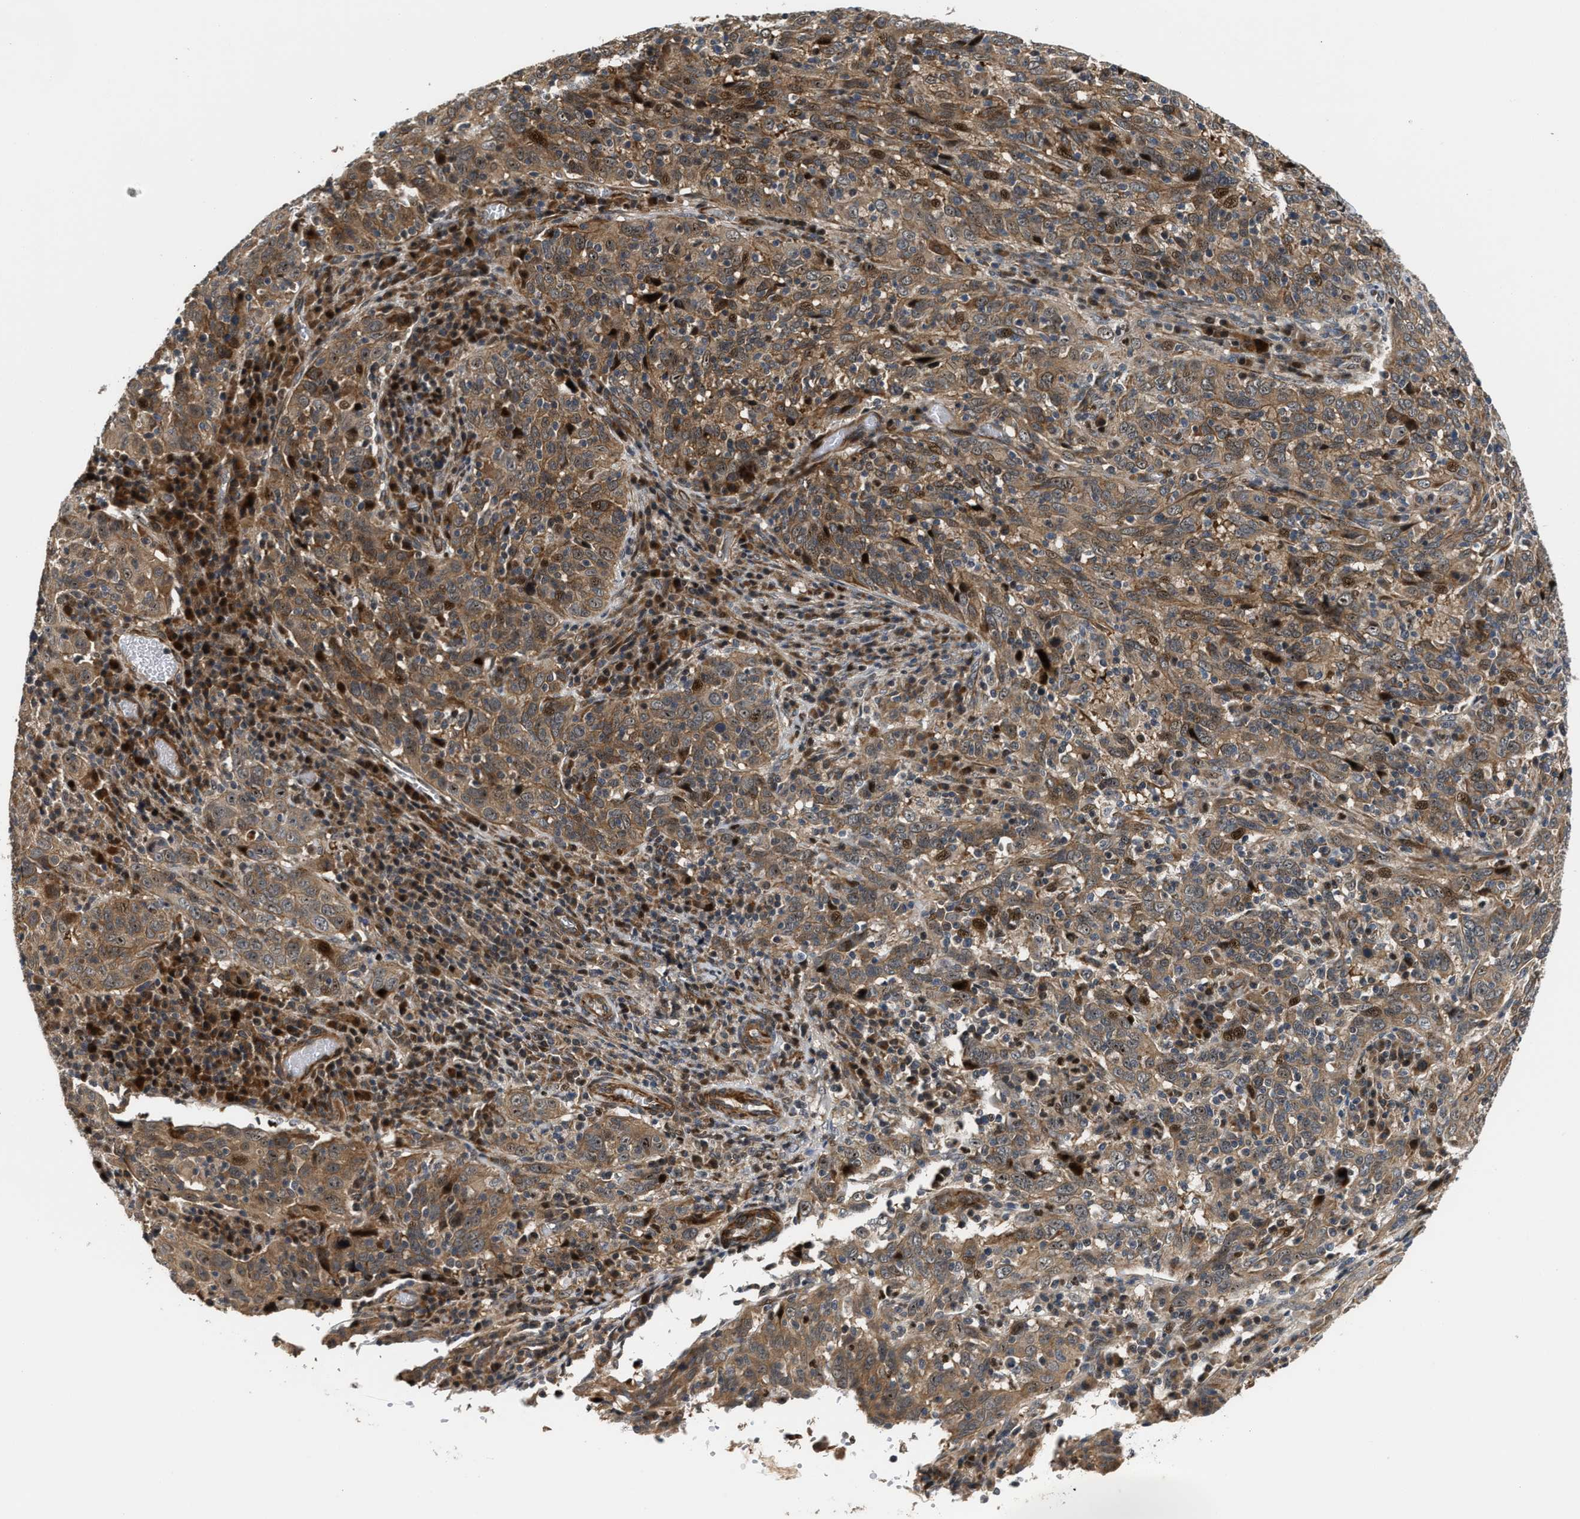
{"staining": {"intensity": "moderate", "quantity": ">75%", "location": "cytoplasmic/membranous"}, "tissue": "cervical cancer", "cell_type": "Tumor cells", "image_type": "cancer", "snomed": [{"axis": "morphology", "description": "Squamous cell carcinoma, NOS"}, {"axis": "topography", "description": "Cervix"}], "caption": "Cervical cancer (squamous cell carcinoma) stained for a protein (brown) demonstrates moderate cytoplasmic/membranous positive positivity in approximately >75% of tumor cells.", "gene": "ALDH3A2", "patient": {"sex": "female", "age": 46}}